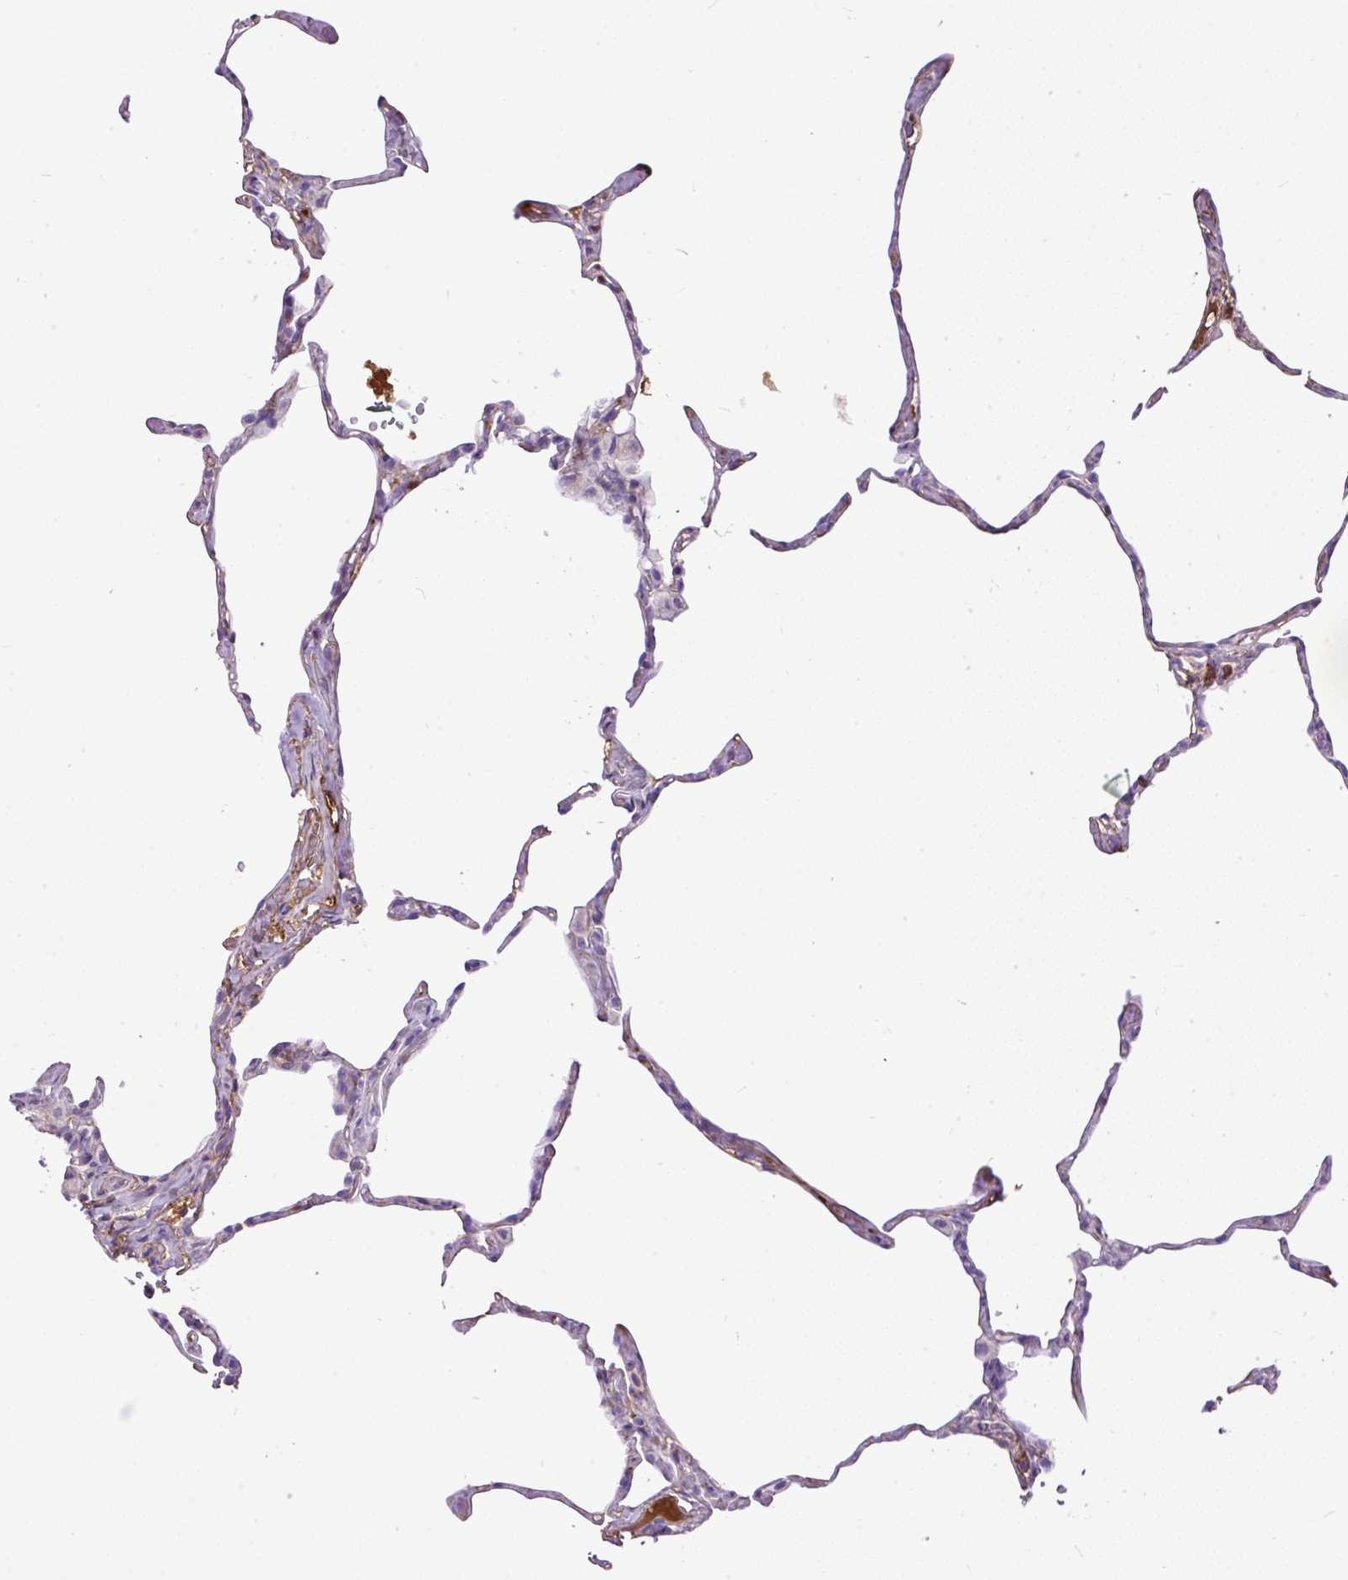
{"staining": {"intensity": "negative", "quantity": "none", "location": "none"}, "tissue": "lung", "cell_type": "Alveolar cells", "image_type": "normal", "snomed": [{"axis": "morphology", "description": "Normal tissue, NOS"}, {"axis": "topography", "description": "Lung"}], "caption": "This is an IHC image of unremarkable lung. There is no expression in alveolar cells.", "gene": "CLEC3B", "patient": {"sex": "male", "age": 65}}